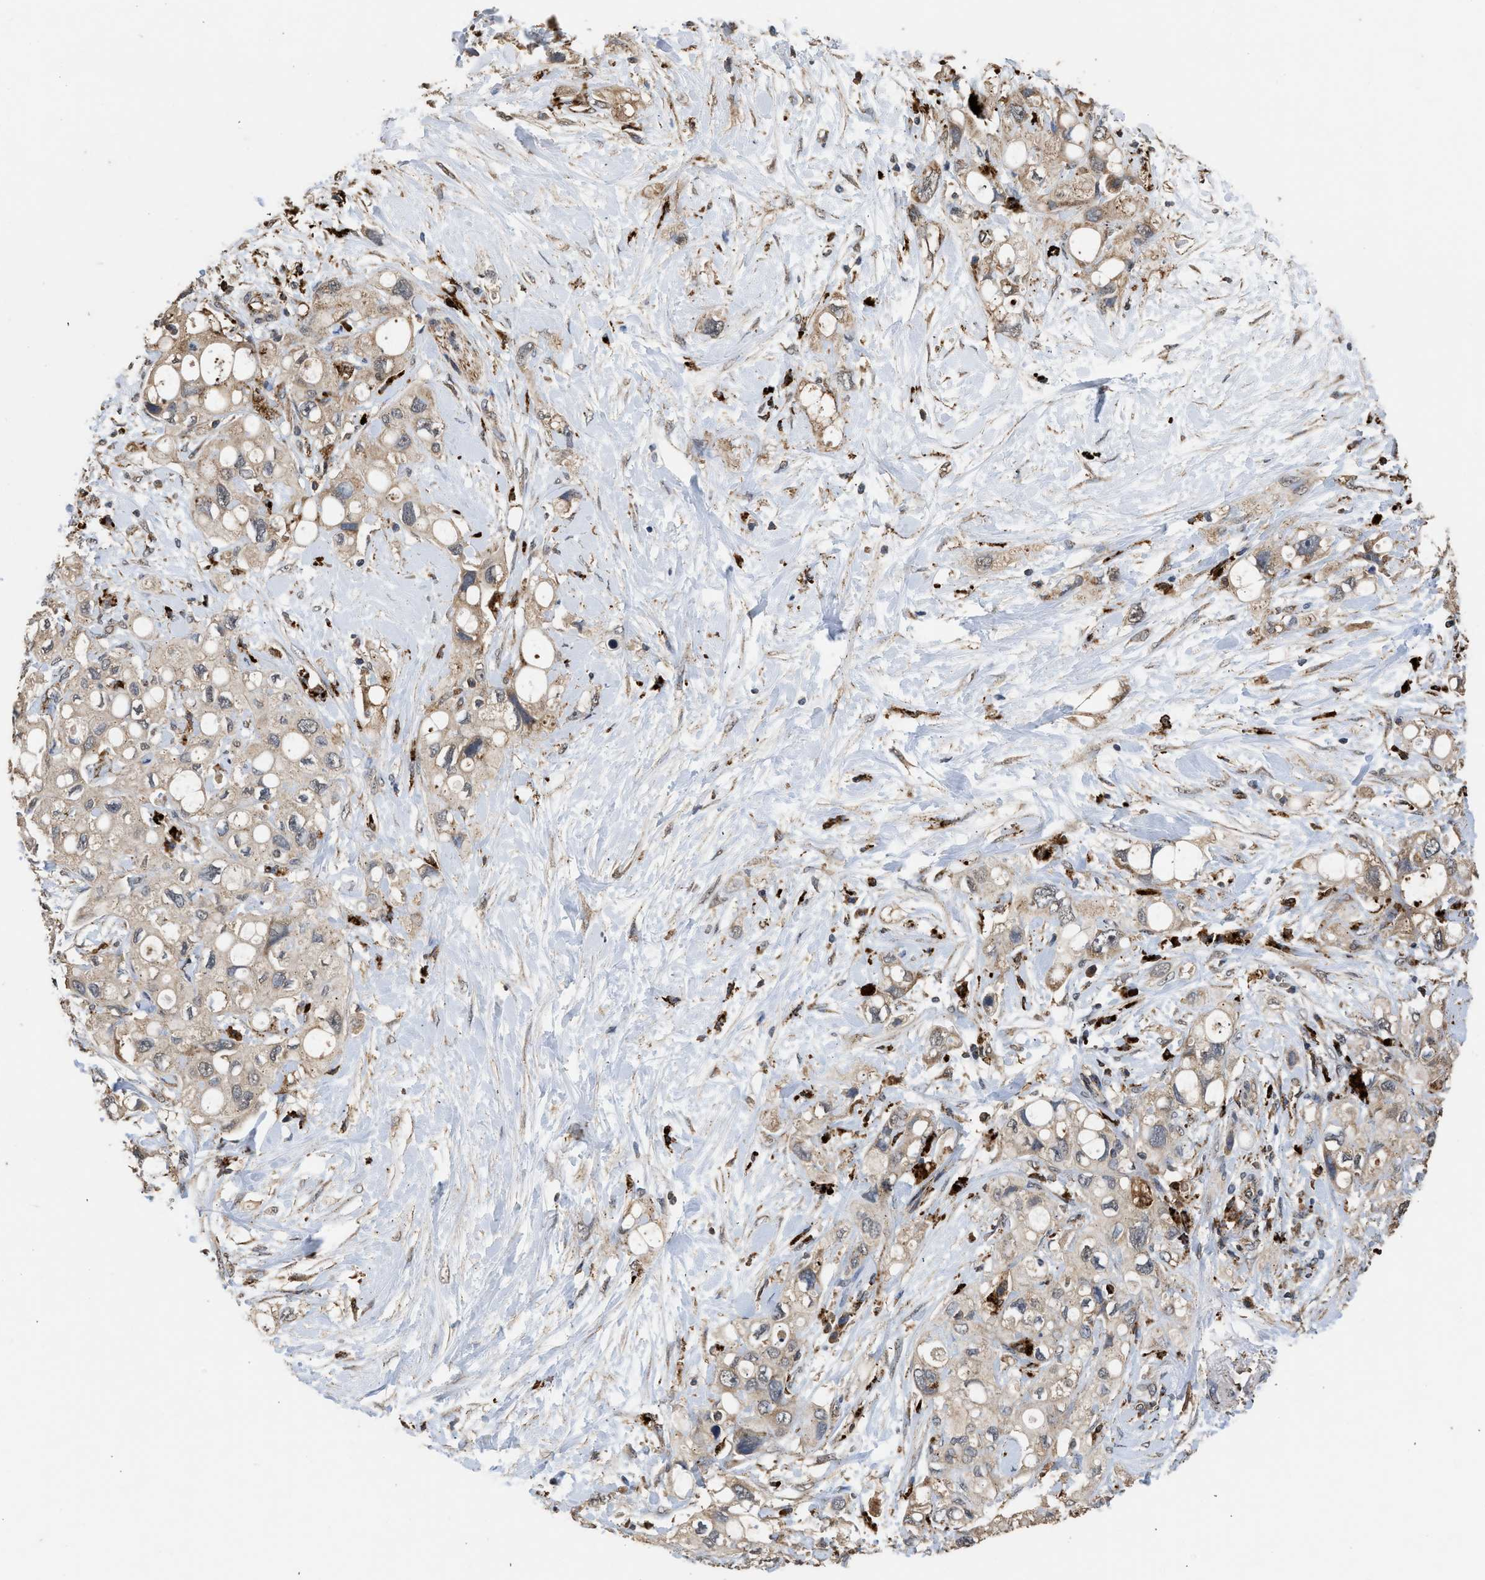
{"staining": {"intensity": "weak", "quantity": "25%-75%", "location": "cytoplasmic/membranous"}, "tissue": "pancreatic cancer", "cell_type": "Tumor cells", "image_type": "cancer", "snomed": [{"axis": "morphology", "description": "Adenocarcinoma, NOS"}, {"axis": "topography", "description": "Pancreas"}], "caption": "Pancreatic cancer (adenocarcinoma) stained with a protein marker exhibits weak staining in tumor cells.", "gene": "CTSV", "patient": {"sex": "female", "age": 56}}